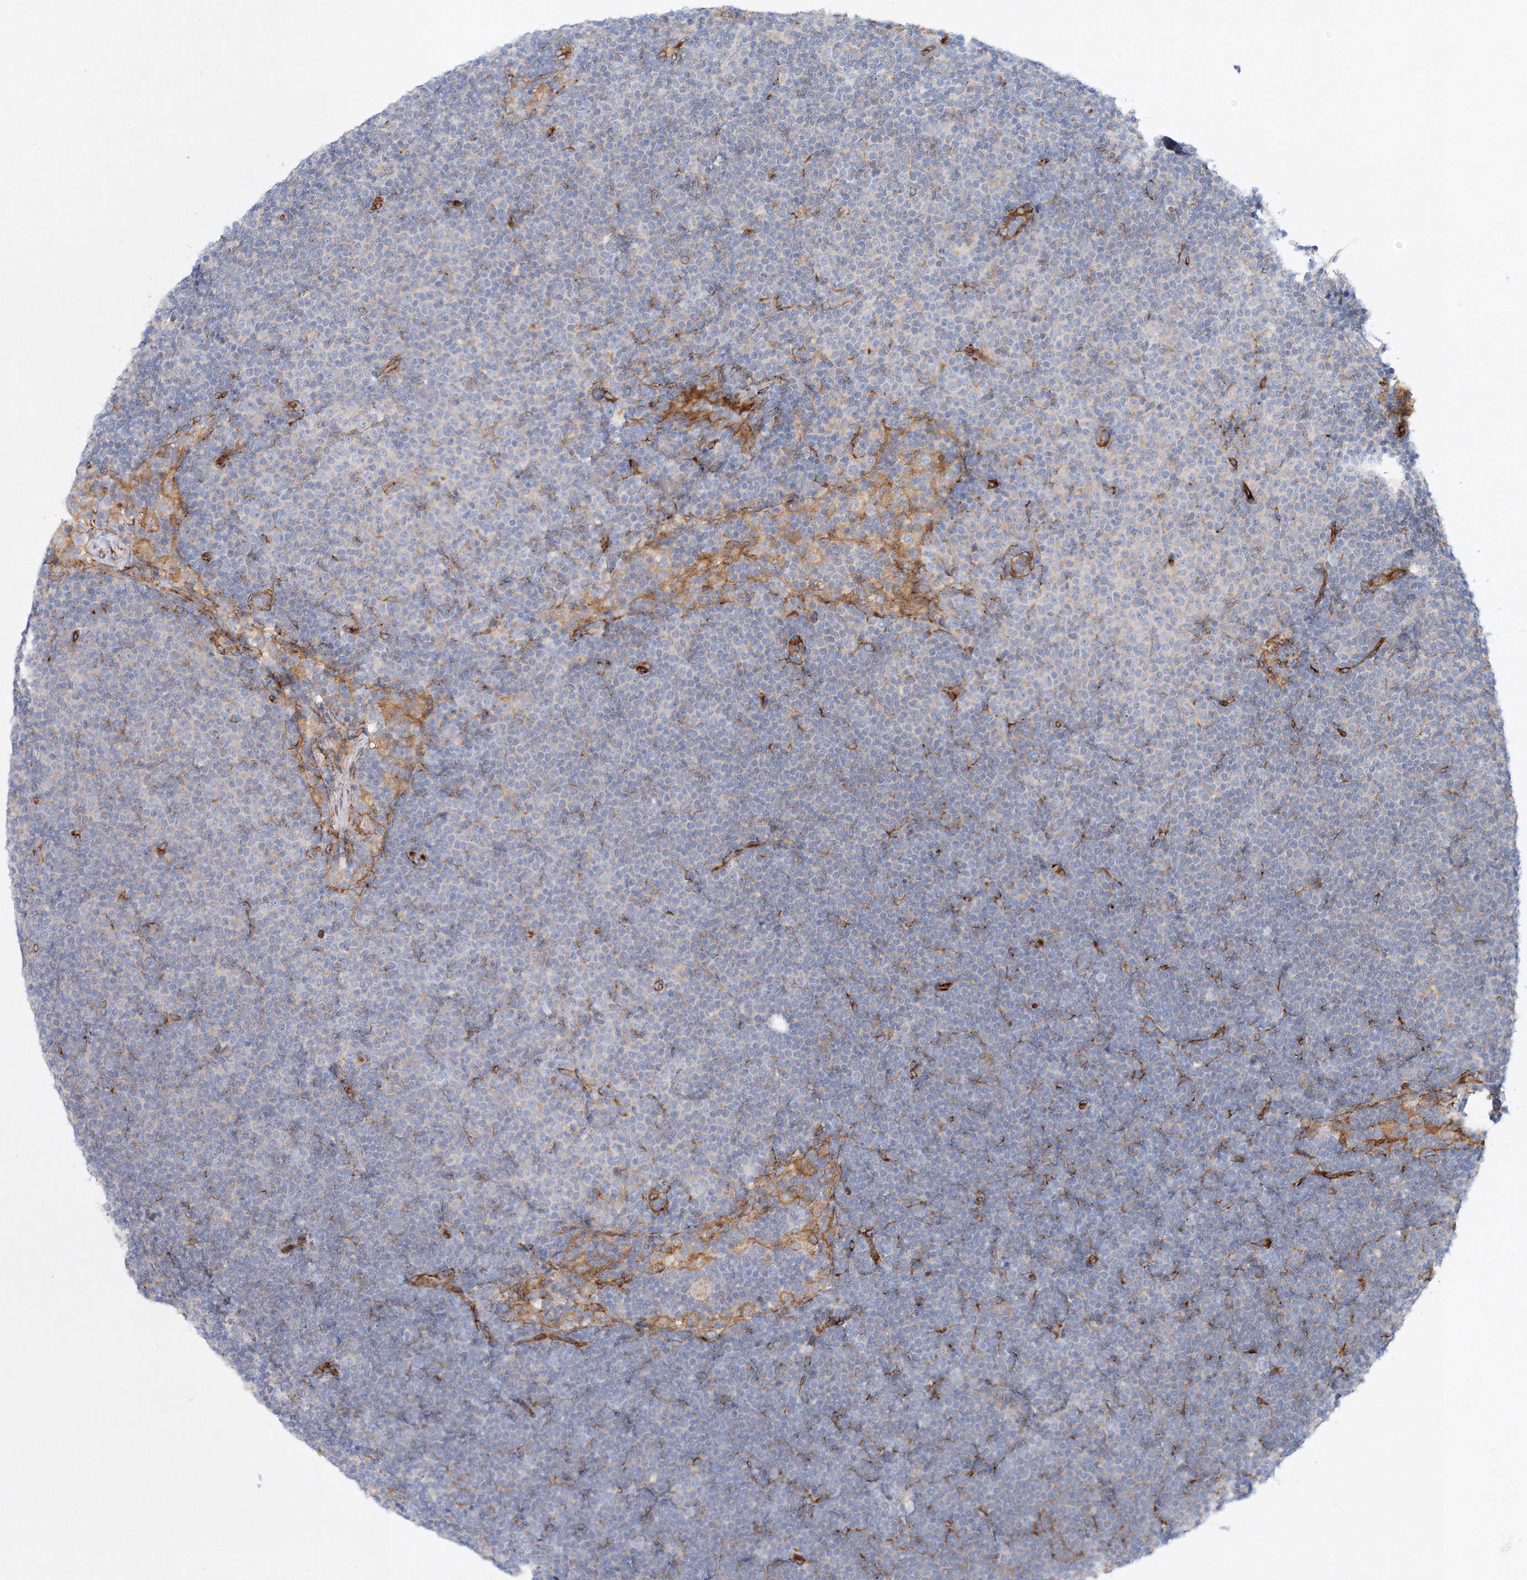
{"staining": {"intensity": "negative", "quantity": "none", "location": "none"}, "tissue": "lymphoma", "cell_type": "Tumor cells", "image_type": "cancer", "snomed": [{"axis": "morphology", "description": "Malignant lymphoma, non-Hodgkin's type, Low grade"}, {"axis": "topography", "description": "Lymph node"}], "caption": "A high-resolution micrograph shows IHC staining of lymphoma, which demonstrates no significant staining in tumor cells.", "gene": "ZFYVE16", "patient": {"sex": "female", "age": 53}}